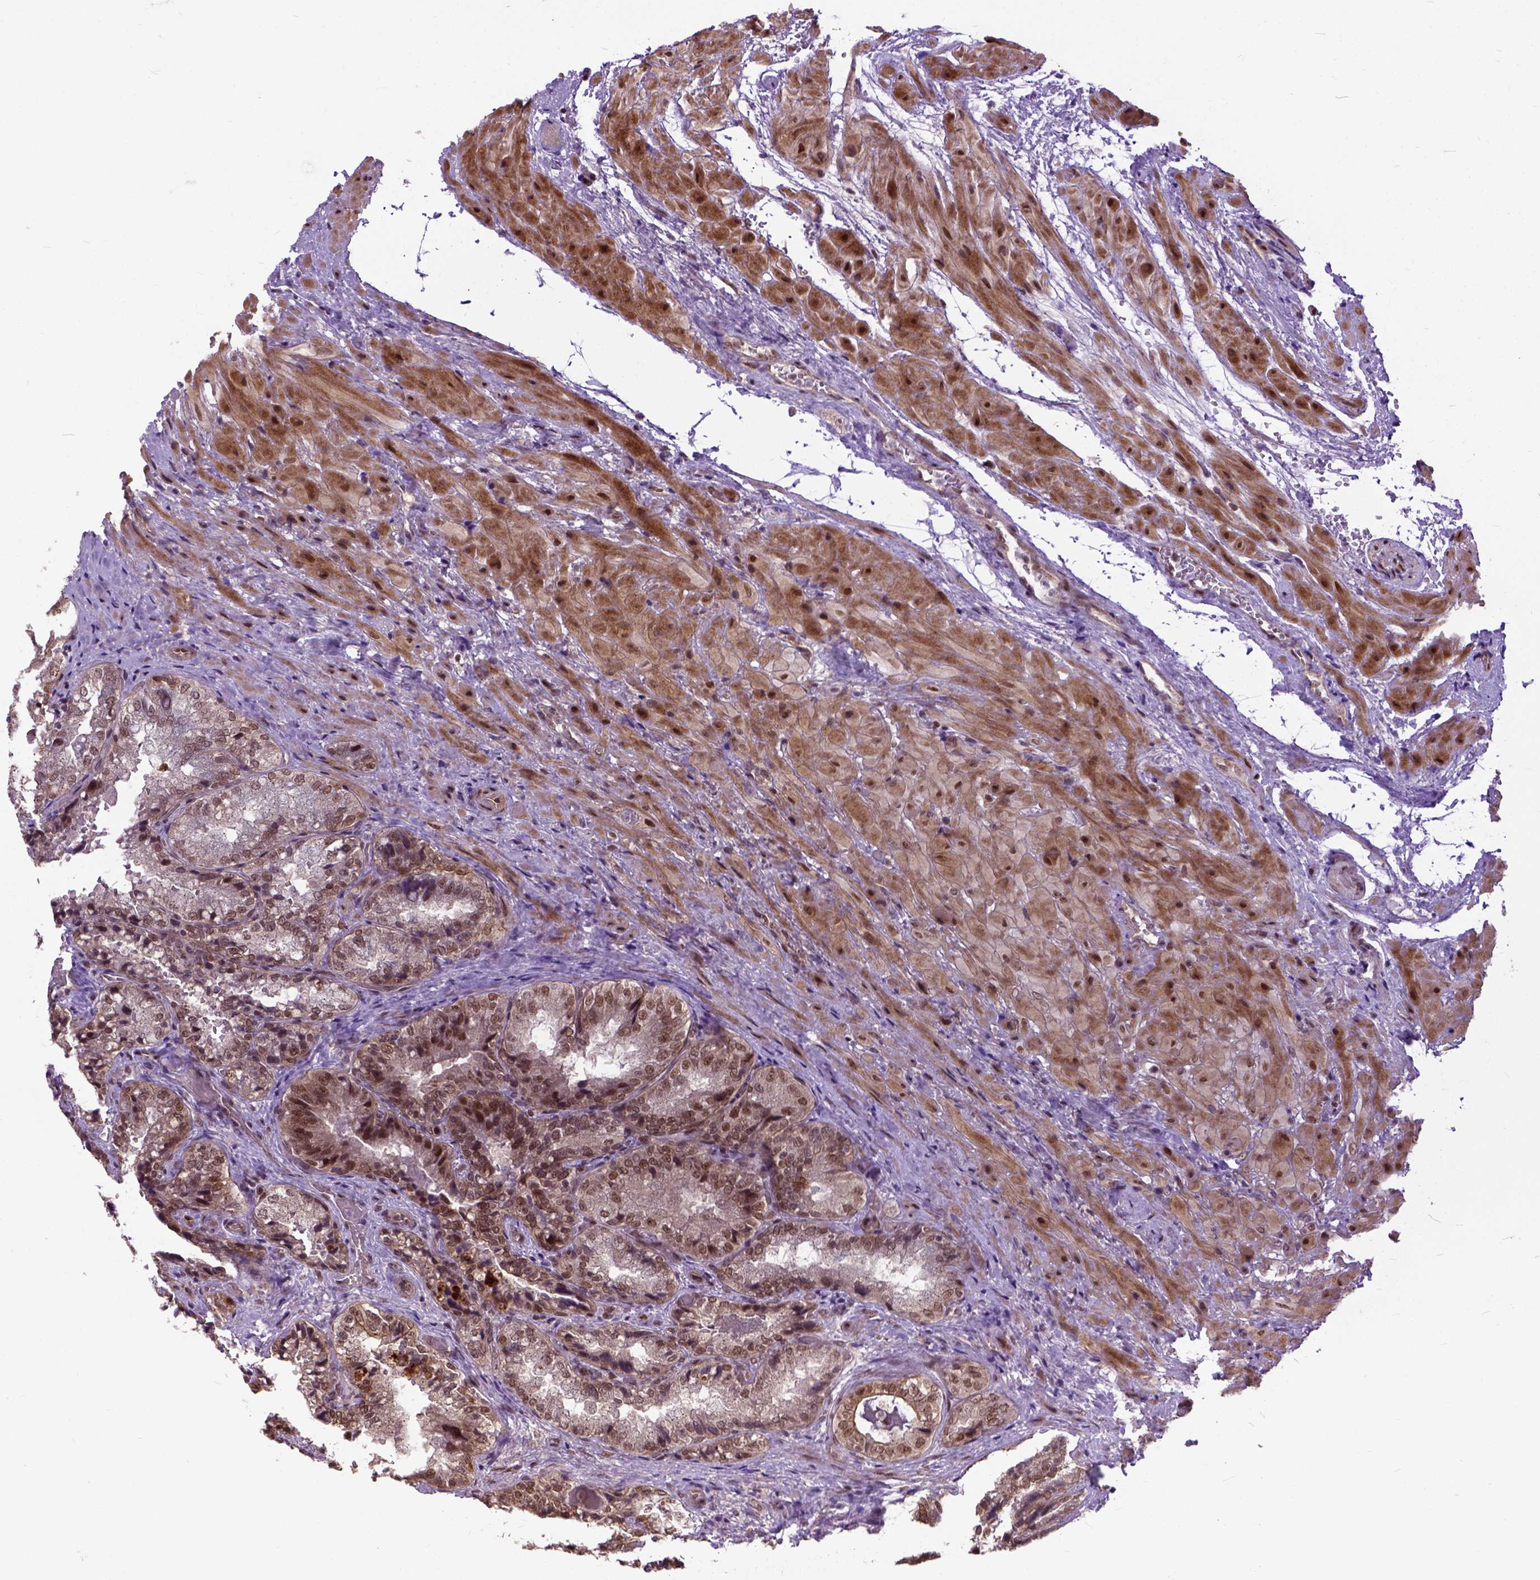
{"staining": {"intensity": "moderate", "quantity": ">75%", "location": "nuclear"}, "tissue": "seminal vesicle", "cell_type": "Glandular cells", "image_type": "normal", "snomed": [{"axis": "morphology", "description": "Normal tissue, NOS"}, {"axis": "topography", "description": "Seminal veicle"}], "caption": "Benign seminal vesicle shows moderate nuclear staining in about >75% of glandular cells, visualized by immunohistochemistry.", "gene": "ZNF630", "patient": {"sex": "male", "age": 57}}